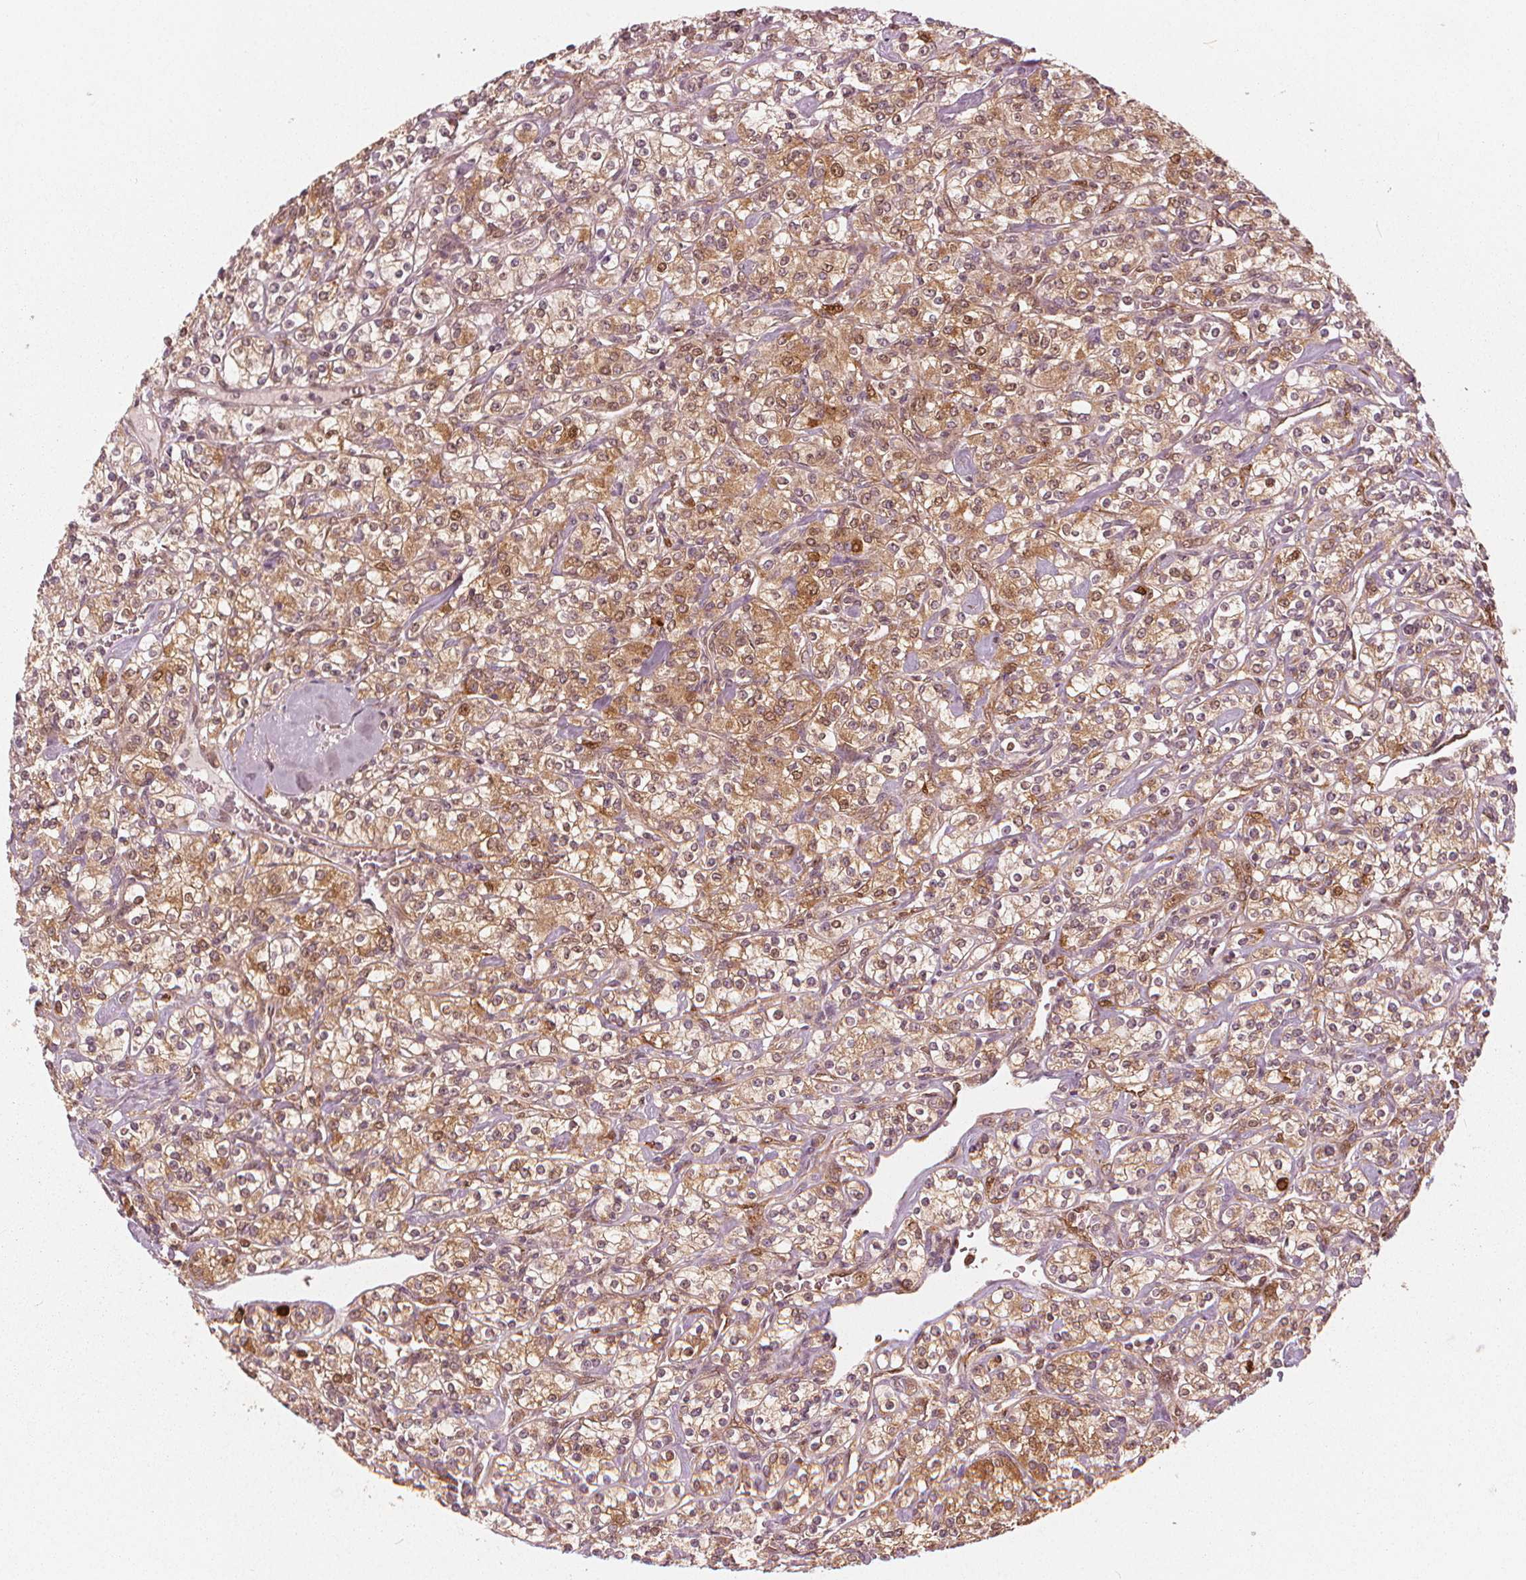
{"staining": {"intensity": "moderate", "quantity": "25%-75%", "location": "cytoplasmic/membranous,nuclear"}, "tissue": "renal cancer", "cell_type": "Tumor cells", "image_type": "cancer", "snomed": [{"axis": "morphology", "description": "Adenocarcinoma, NOS"}, {"axis": "topography", "description": "Kidney"}], "caption": "The histopathology image shows staining of renal cancer (adenocarcinoma), revealing moderate cytoplasmic/membranous and nuclear protein expression (brown color) within tumor cells. The staining was performed using DAB (3,3'-diaminobenzidine) to visualize the protein expression in brown, while the nuclei were stained in blue with hematoxylin (Magnification: 20x).", "gene": "SQSTM1", "patient": {"sex": "male", "age": 77}}